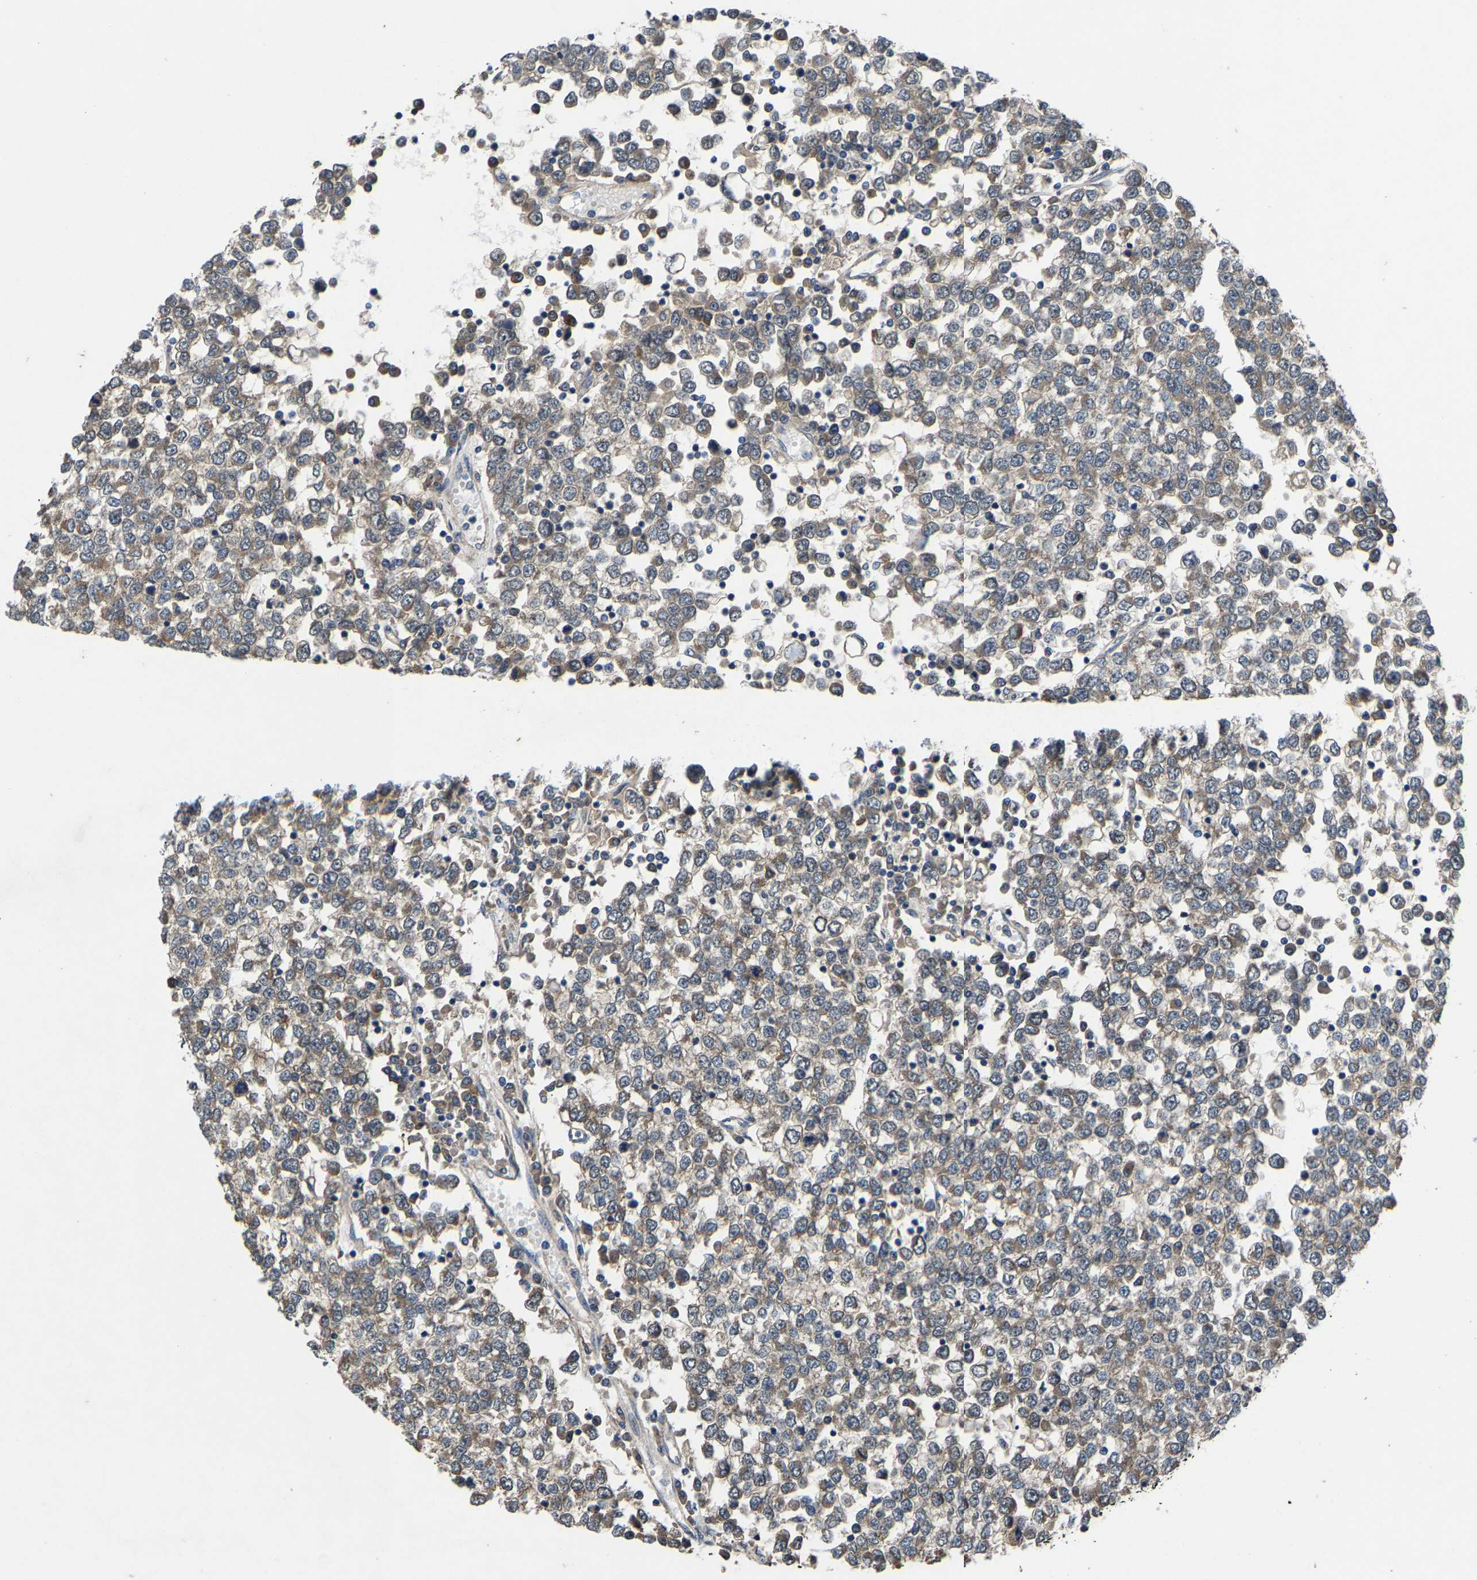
{"staining": {"intensity": "moderate", "quantity": ">75%", "location": "cytoplasmic/membranous"}, "tissue": "testis cancer", "cell_type": "Tumor cells", "image_type": "cancer", "snomed": [{"axis": "morphology", "description": "Seminoma, NOS"}, {"axis": "topography", "description": "Testis"}], "caption": "Immunohistochemical staining of testis seminoma displays medium levels of moderate cytoplasmic/membranous protein expression in approximately >75% of tumor cells.", "gene": "PDP1", "patient": {"sex": "male", "age": 65}}